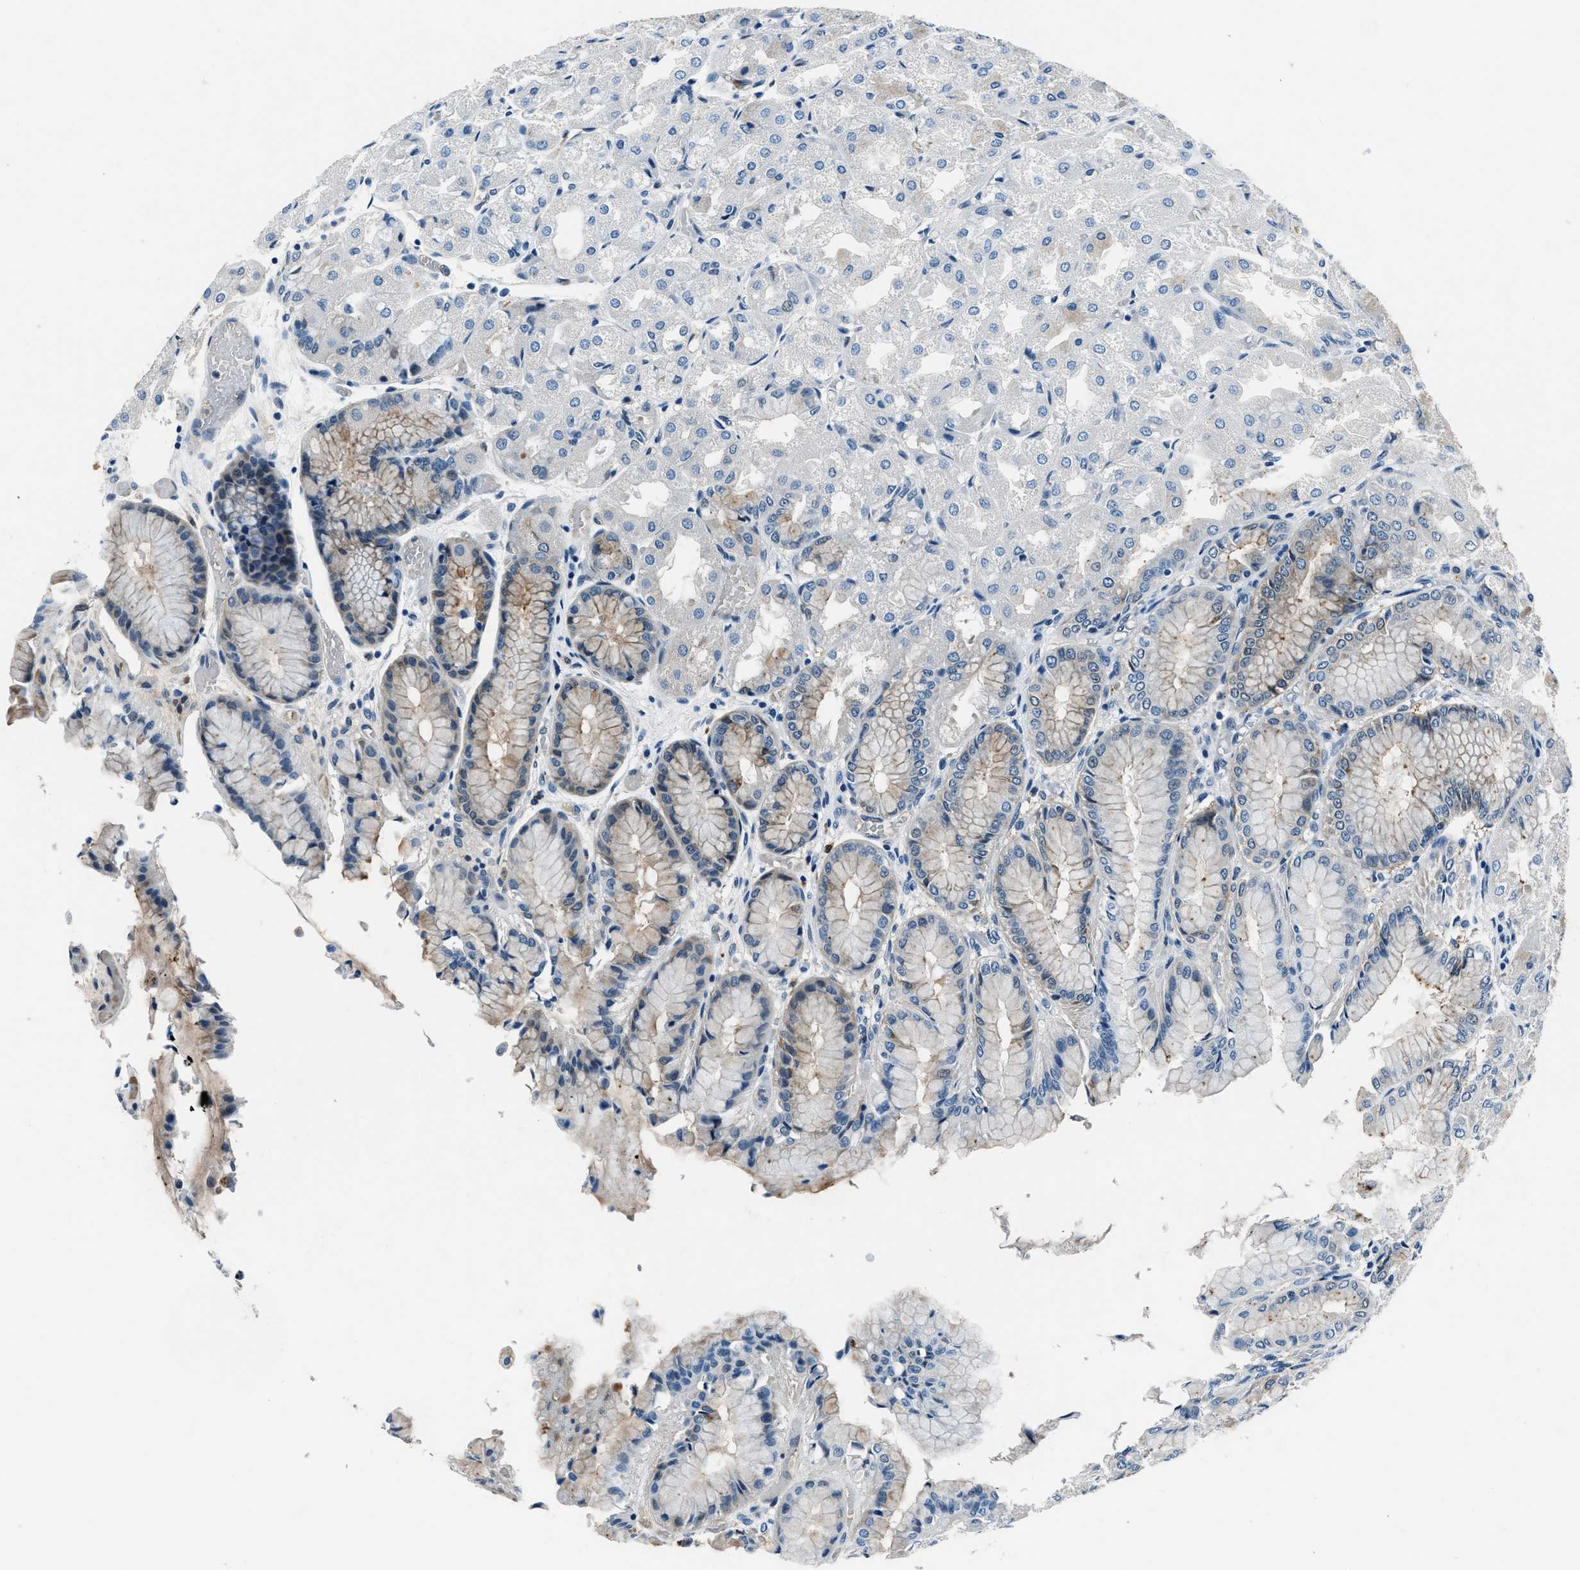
{"staining": {"intensity": "weak", "quantity": "<25%", "location": "cytoplasmic/membranous"}, "tissue": "stomach", "cell_type": "Glandular cells", "image_type": "normal", "snomed": [{"axis": "morphology", "description": "Normal tissue, NOS"}, {"axis": "topography", "description": "Stomach, upper"}], "caption": "This is a micrograph of IHC staining of unremarkable stomach, which shows no positivity in glandular cells.", "gene": "PTPDC1", "patient": {"sex": "male", "age": 72}}